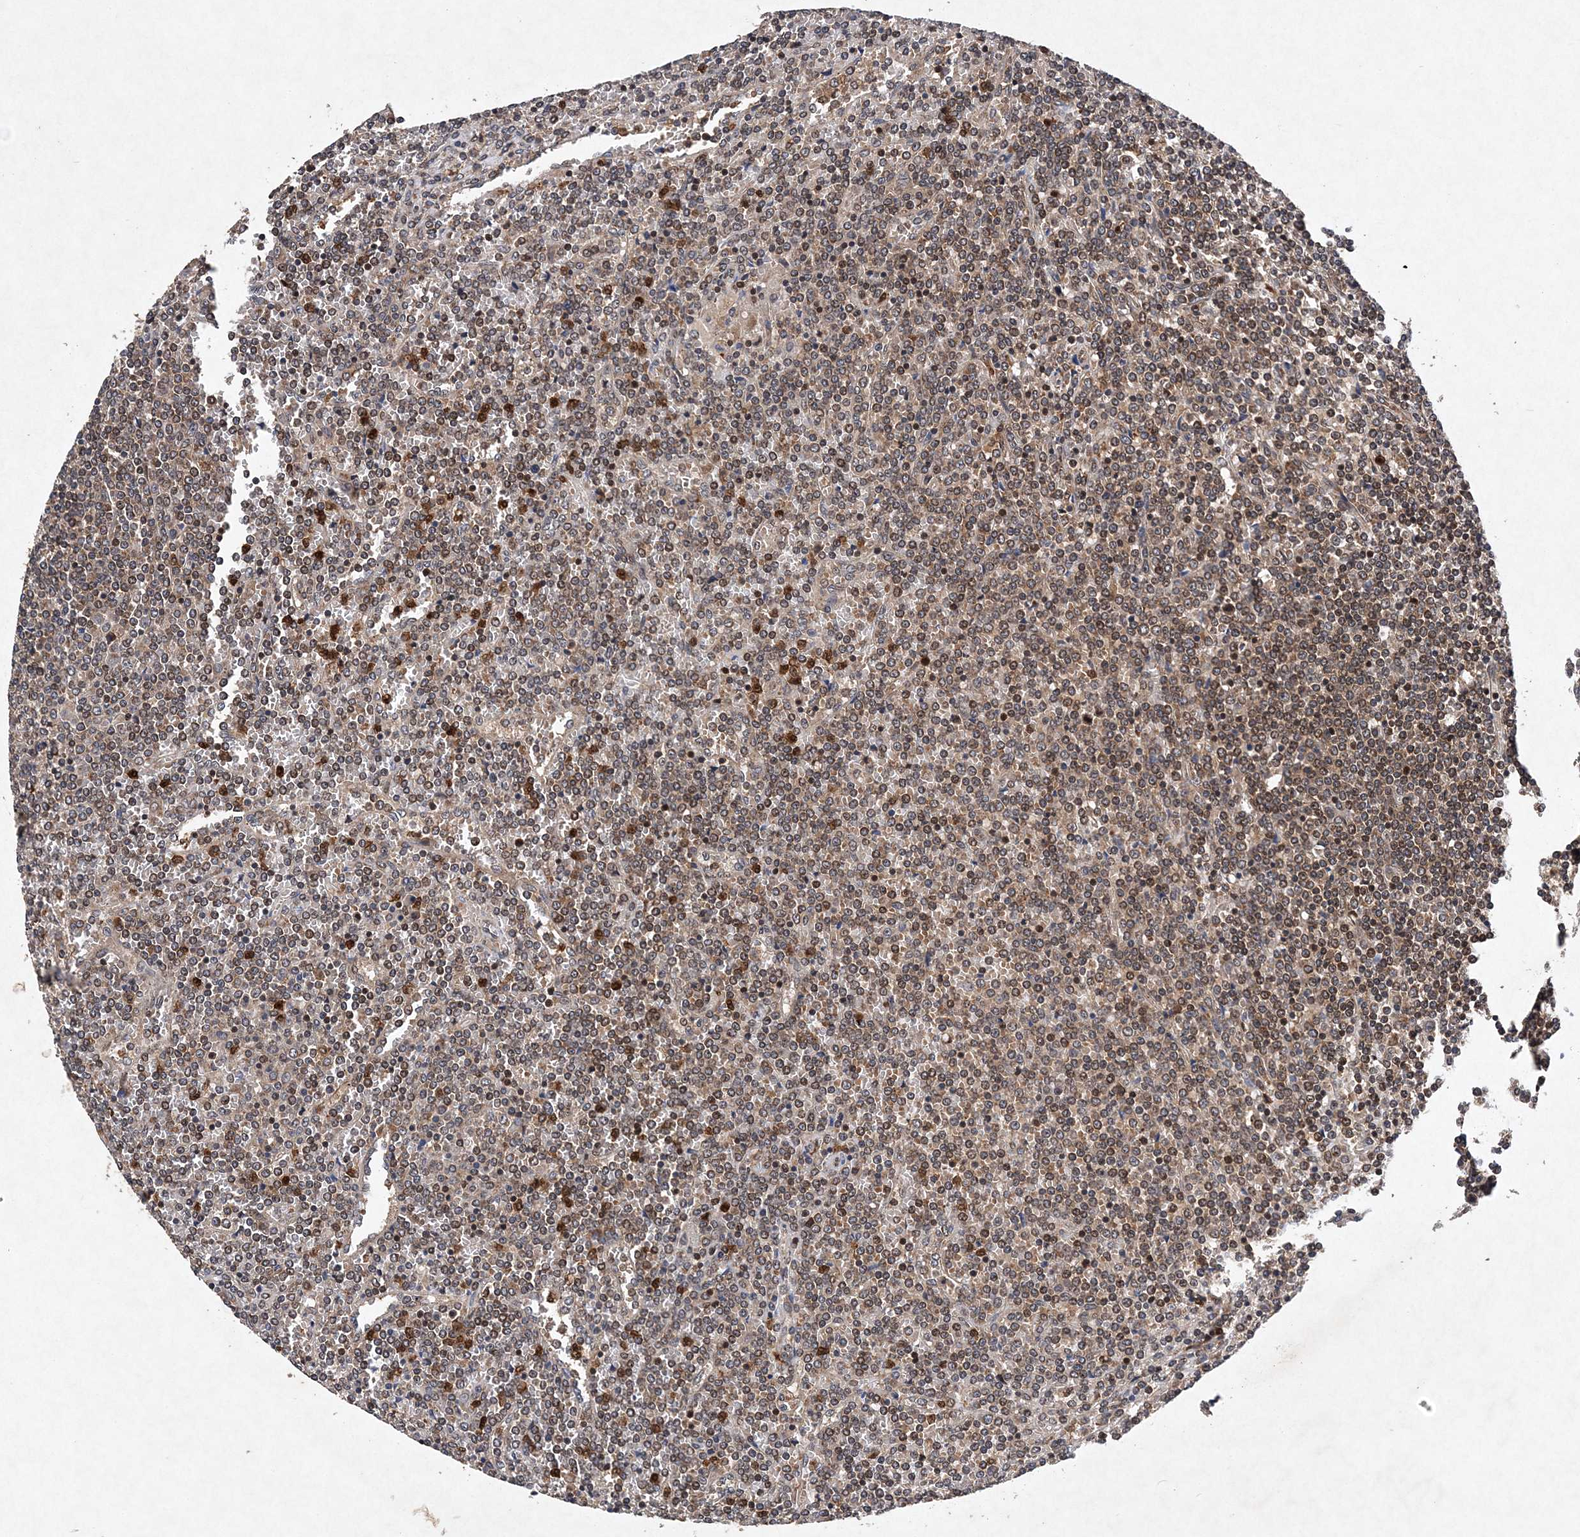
{"staining": {"intensity": "moderate", "quantity": "25%-75%", "location": "nuclear"}, "tissue": "lymphoma", "cell_type": "Tumor cells", "image_type": "cancer", "snomed": [{"axis": "morphology", "description": "Malignant lymphoma, non-Hodgkin's type, Low grade"}, {"axis": "topography", "description": "Spleen"}], "caption": "Immunohistochemical staining of lymphoma displays moderate nuclear protein expression in approximately 25%-75% of tumor cells.", "gene": "PROSER1", "patient": {"sex": "female", "age": 19}}